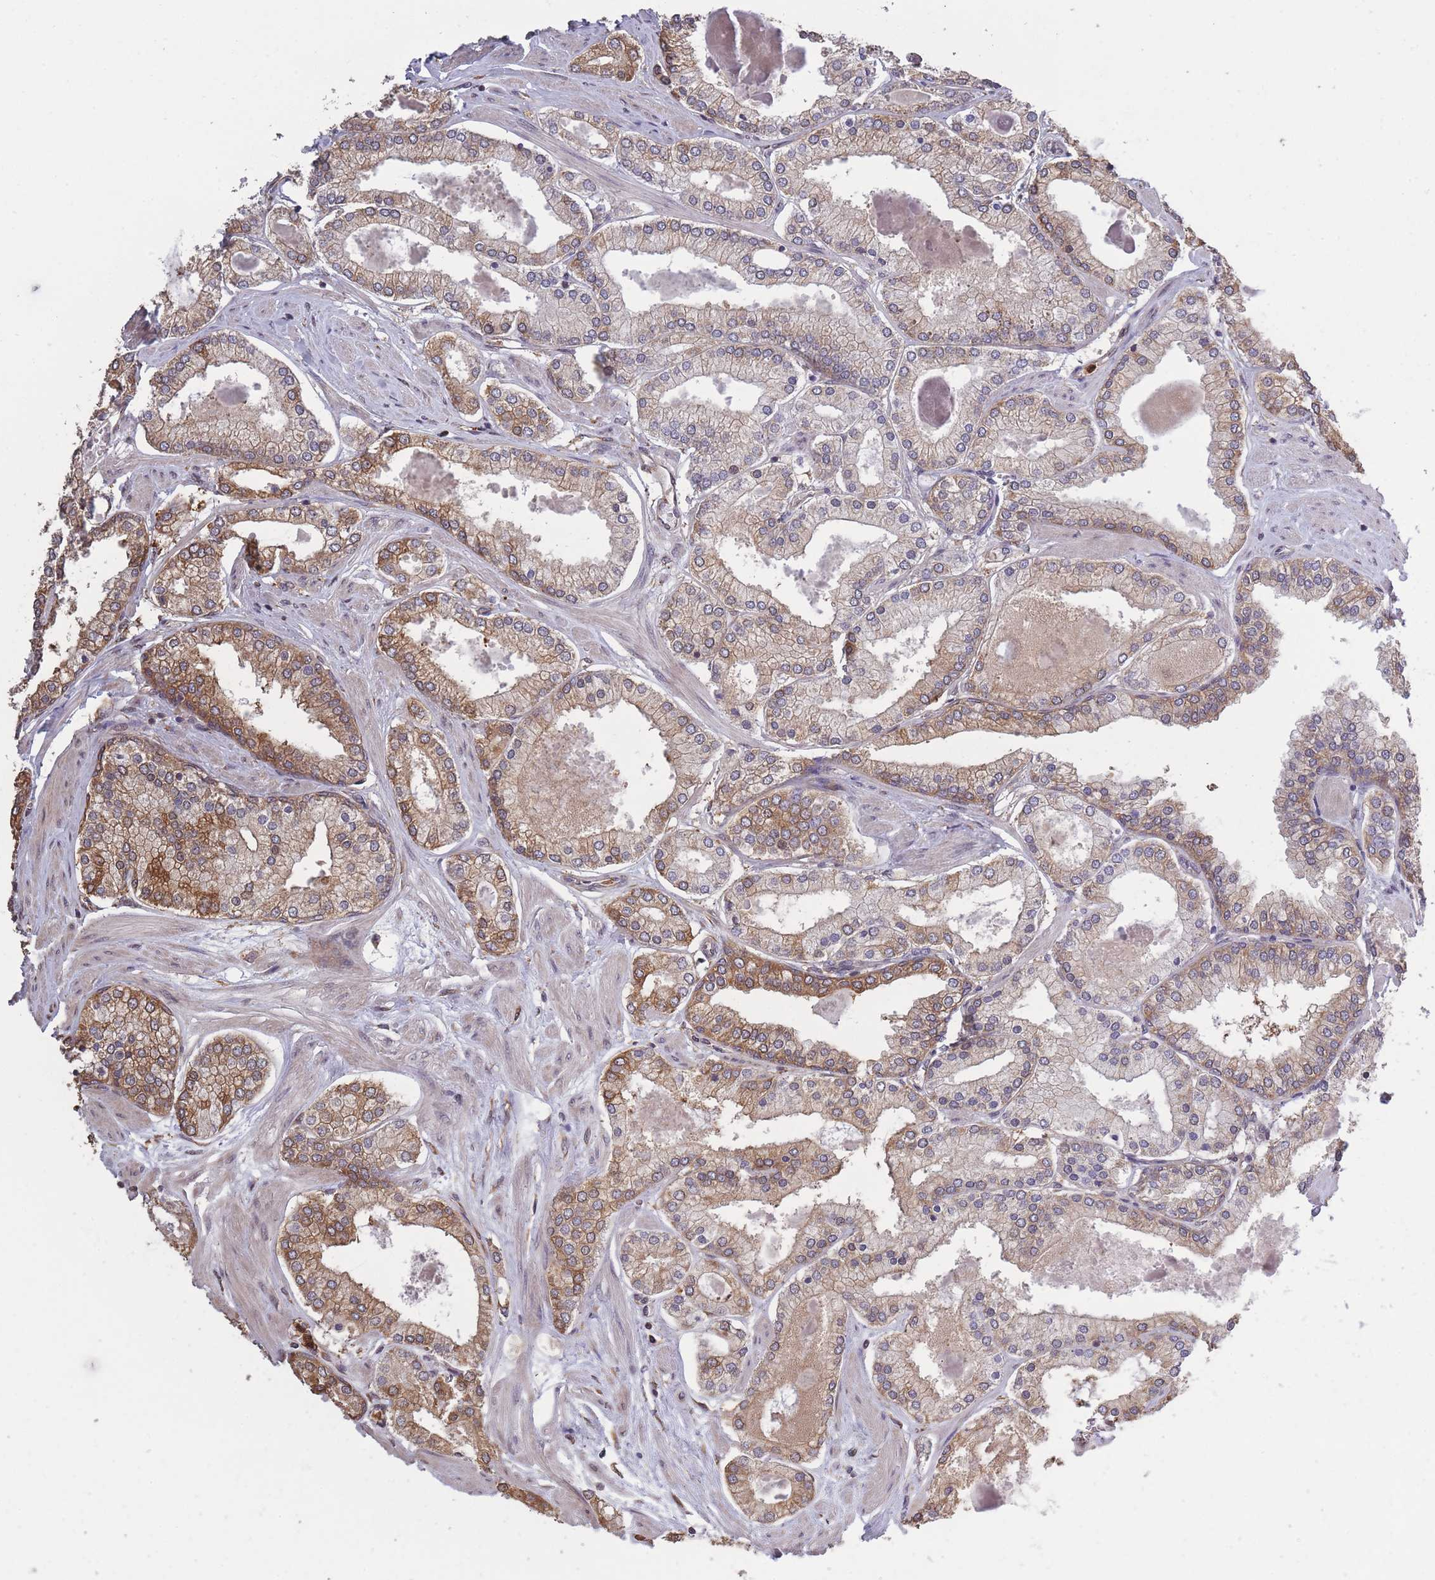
{"staining": {"intensity": "moderate", "quantity": "25%-75%", "location": "cytoplasmic/membranous"}, "tissue": "prostate cancer", "cell_type": "Tumor cells", "image_type": "cancer", "snomed": [{"axis": "morphology", "description": "Adenocarcinoma, Low grade"}, {"axis": "topography", "description": "Prostate"}], "caption": "DAB (3,3'-diaminobenzidine) immunohistochemical staining of human prostate cancer (adenocarcinoma (low-grade)) exhibits moderate cytoplasmic/membranous protein expression in approximately 25%-75% of tumor cells. (DAB (3,3'-diaminobenzidine) IHC with brightfield microscopy, high magnification).", "gene": "ARL13B", "patient": {"sex": "male", "age": 42}}